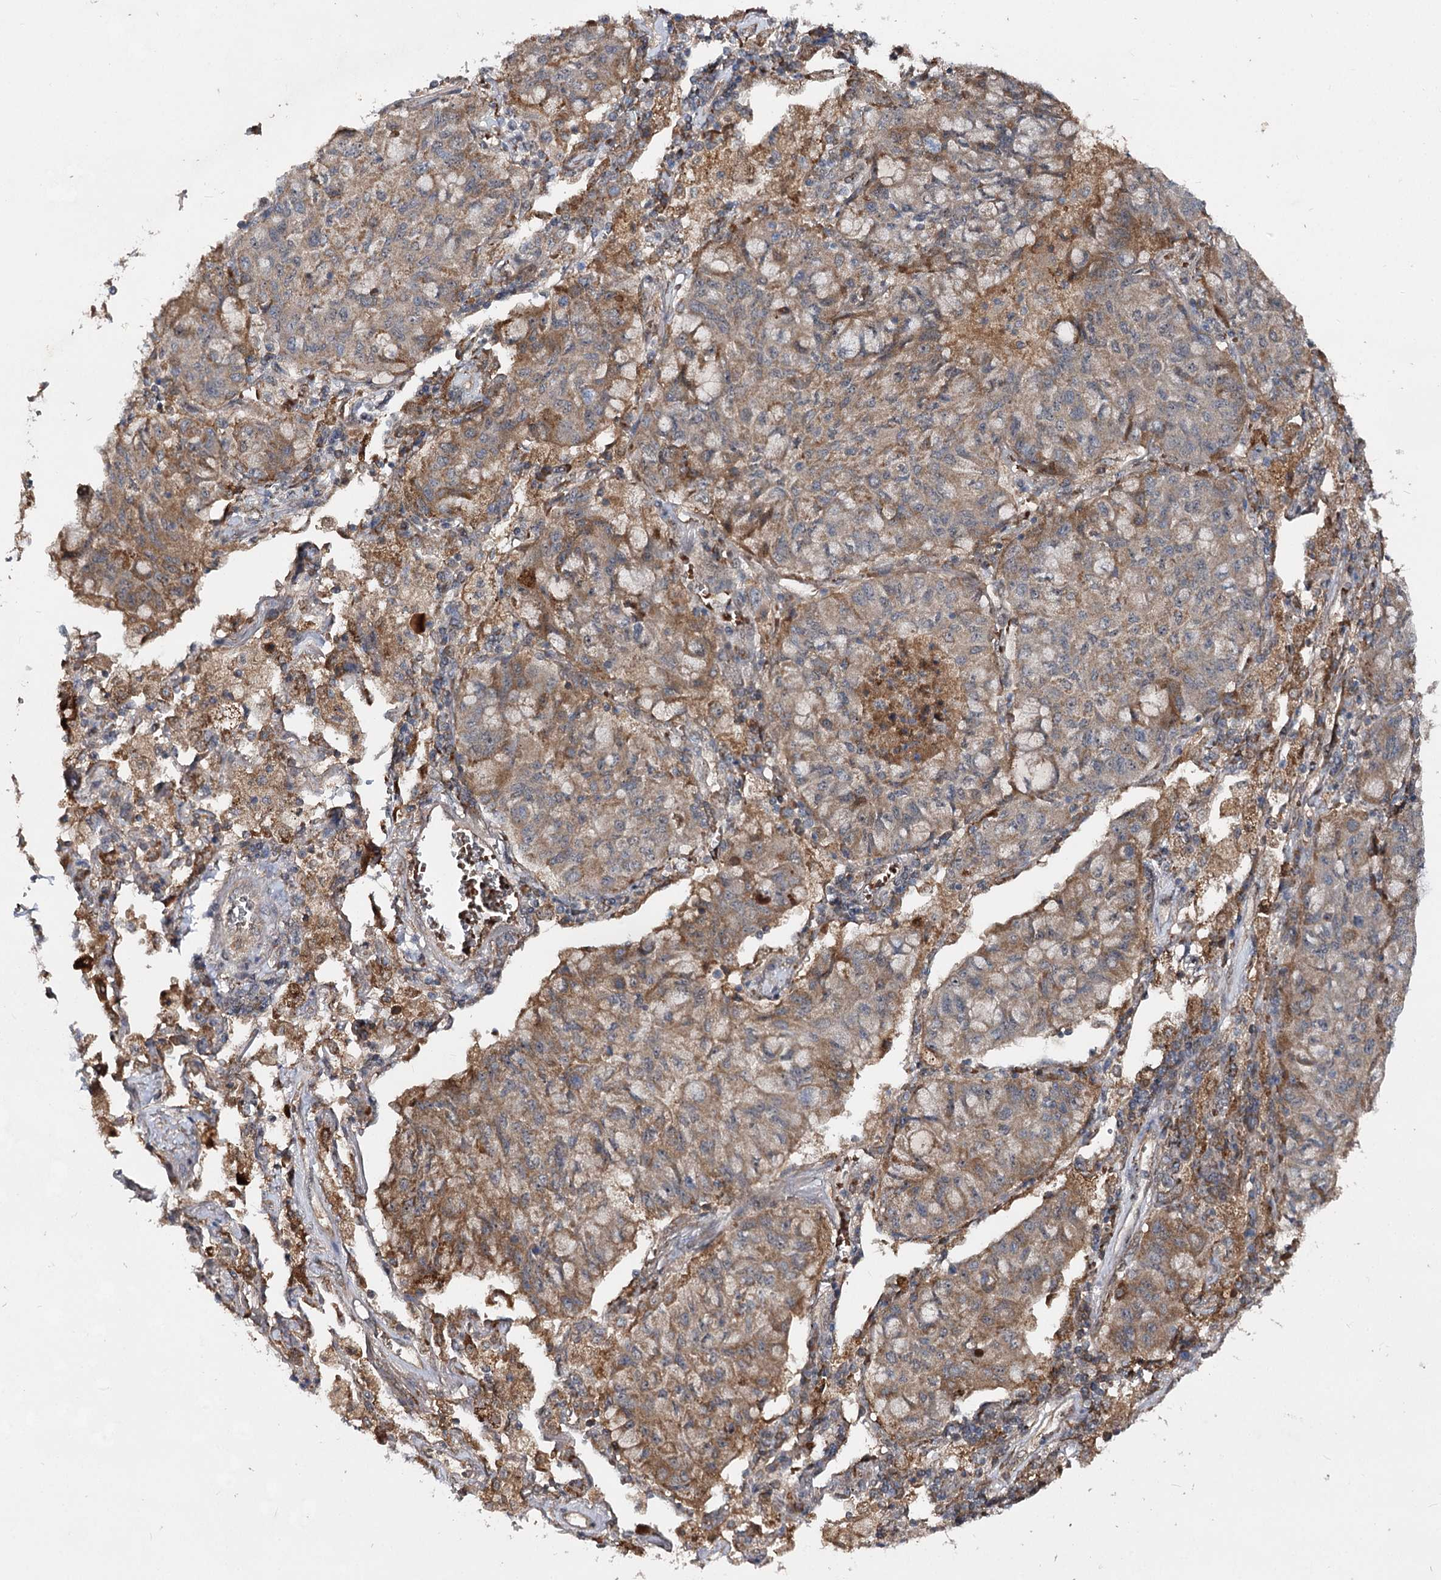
{"staining": {"intensity": "moderate", "quantity": "<25%", "location": "cytoplasmic/membranous"}, "tissue": "lung cancer", "cell_type": "Tumor cells", "image_type": "cancer", "snomed": [{"axis": "morphology", "description": "Squamous cell carcinoma, NOS"}, {"axis": "topography", "description": "Lung"}], "caption": "Immunohistochemical staining of human lung cancer (squamous cell carcinoma) shows low levels of moderate cytoplasmic/membranous protein expression in approximately <25% of tumor cells.", "gene": "MSANTD2", "patient": {"sex": "male", "age": 74}}